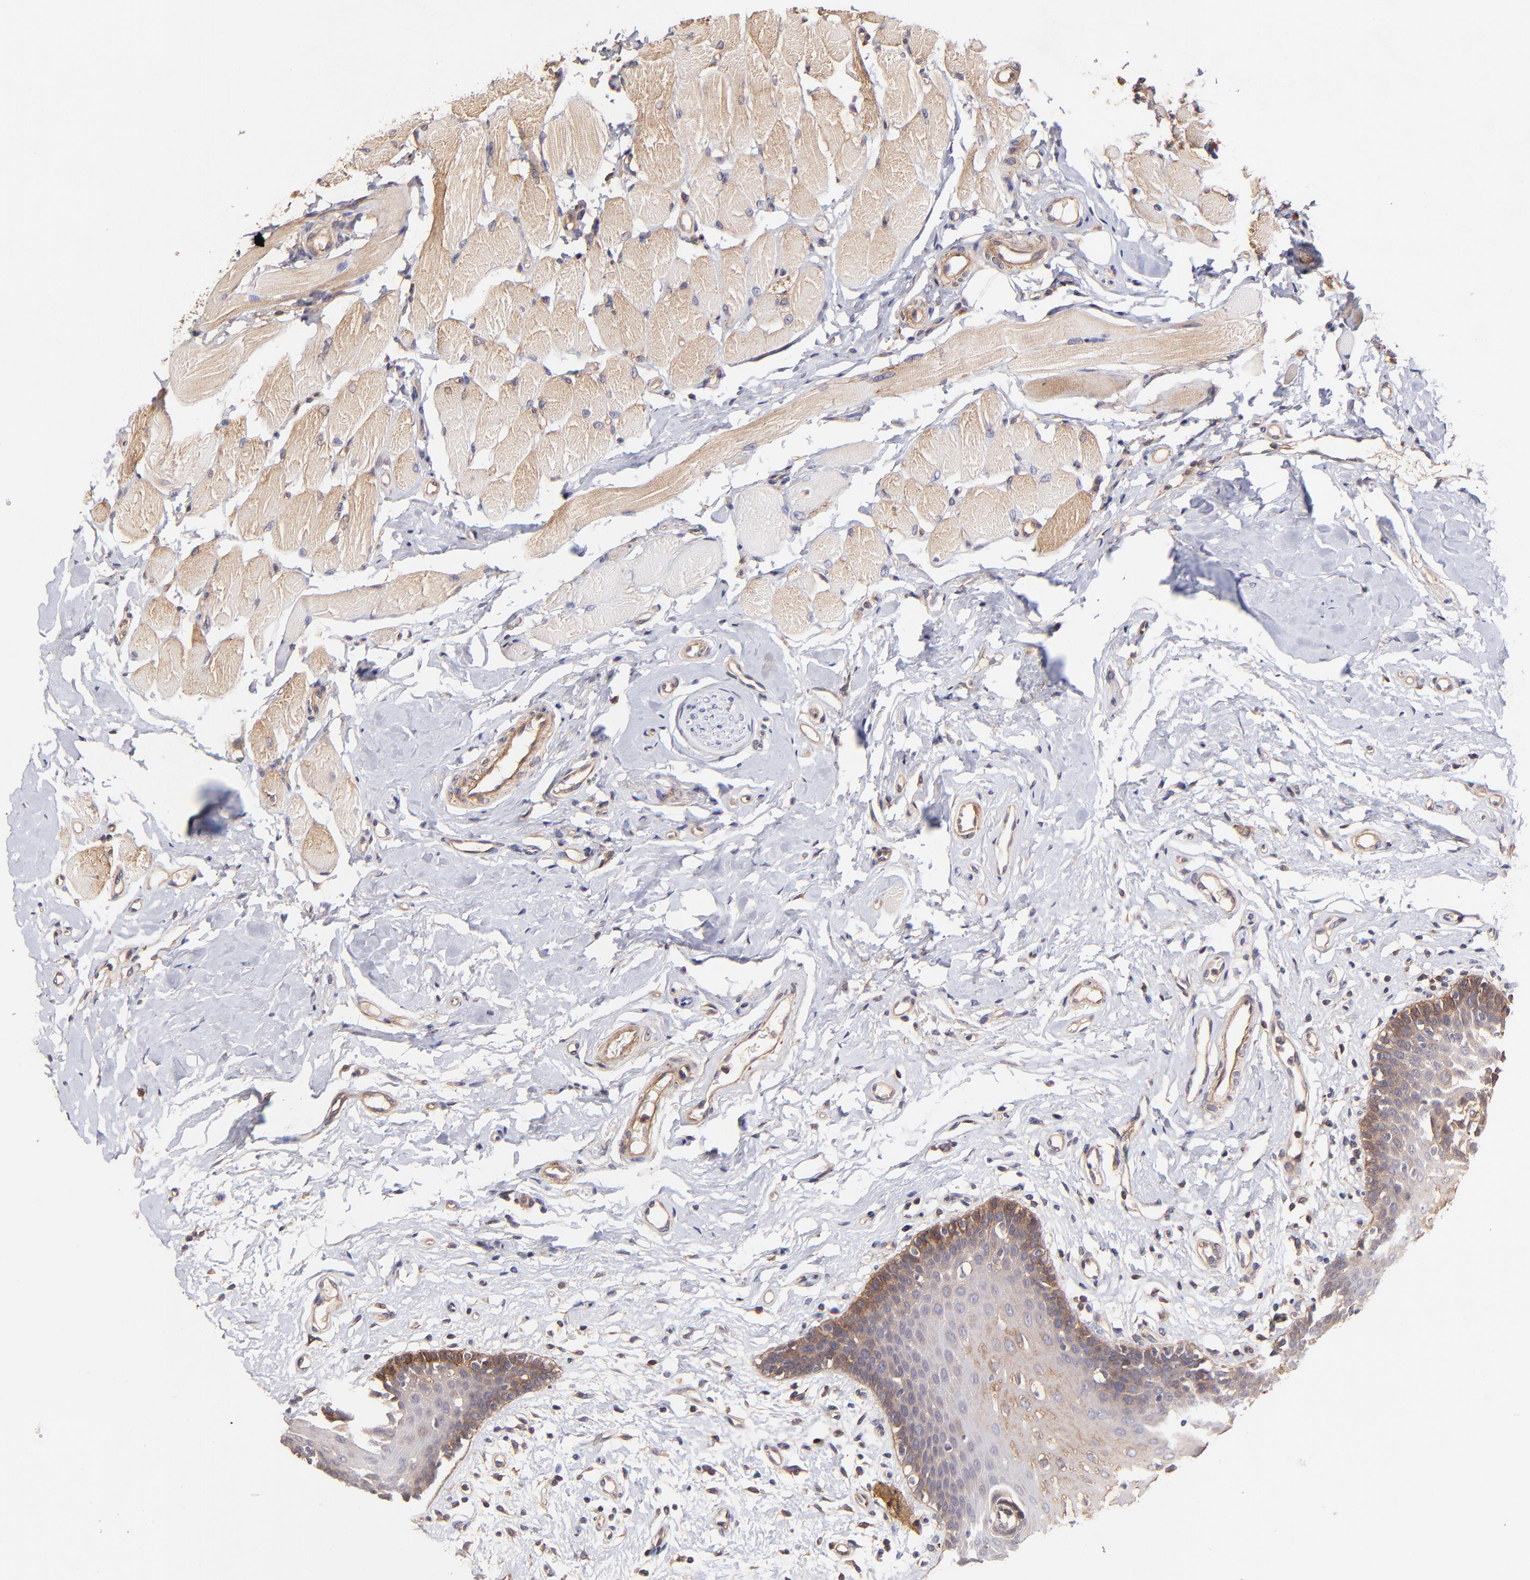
{"staining": {"intensity": "moderate", "quantity": ">75%", "location": "cytoplasmic/membranous"}, "tissue": "oral mucosa", "cell_type": "Squamous epithelial cells", "image_type": "normal", "snomed": [{"axis": "morphology", "description": "Normal tissue, NOS"}, {"axis": "topography", "description": "Oral tissue"}], "caption": "IHC photomicrograph of benign oral mucosa stained for a protein (brown), which demonstrates medium levels of moderate cytoplasmic/membranous expression in about >75% of squamous epithelial cells.", "gene": "ITGB1", "patient": {"sex": "male", "age": 62}}